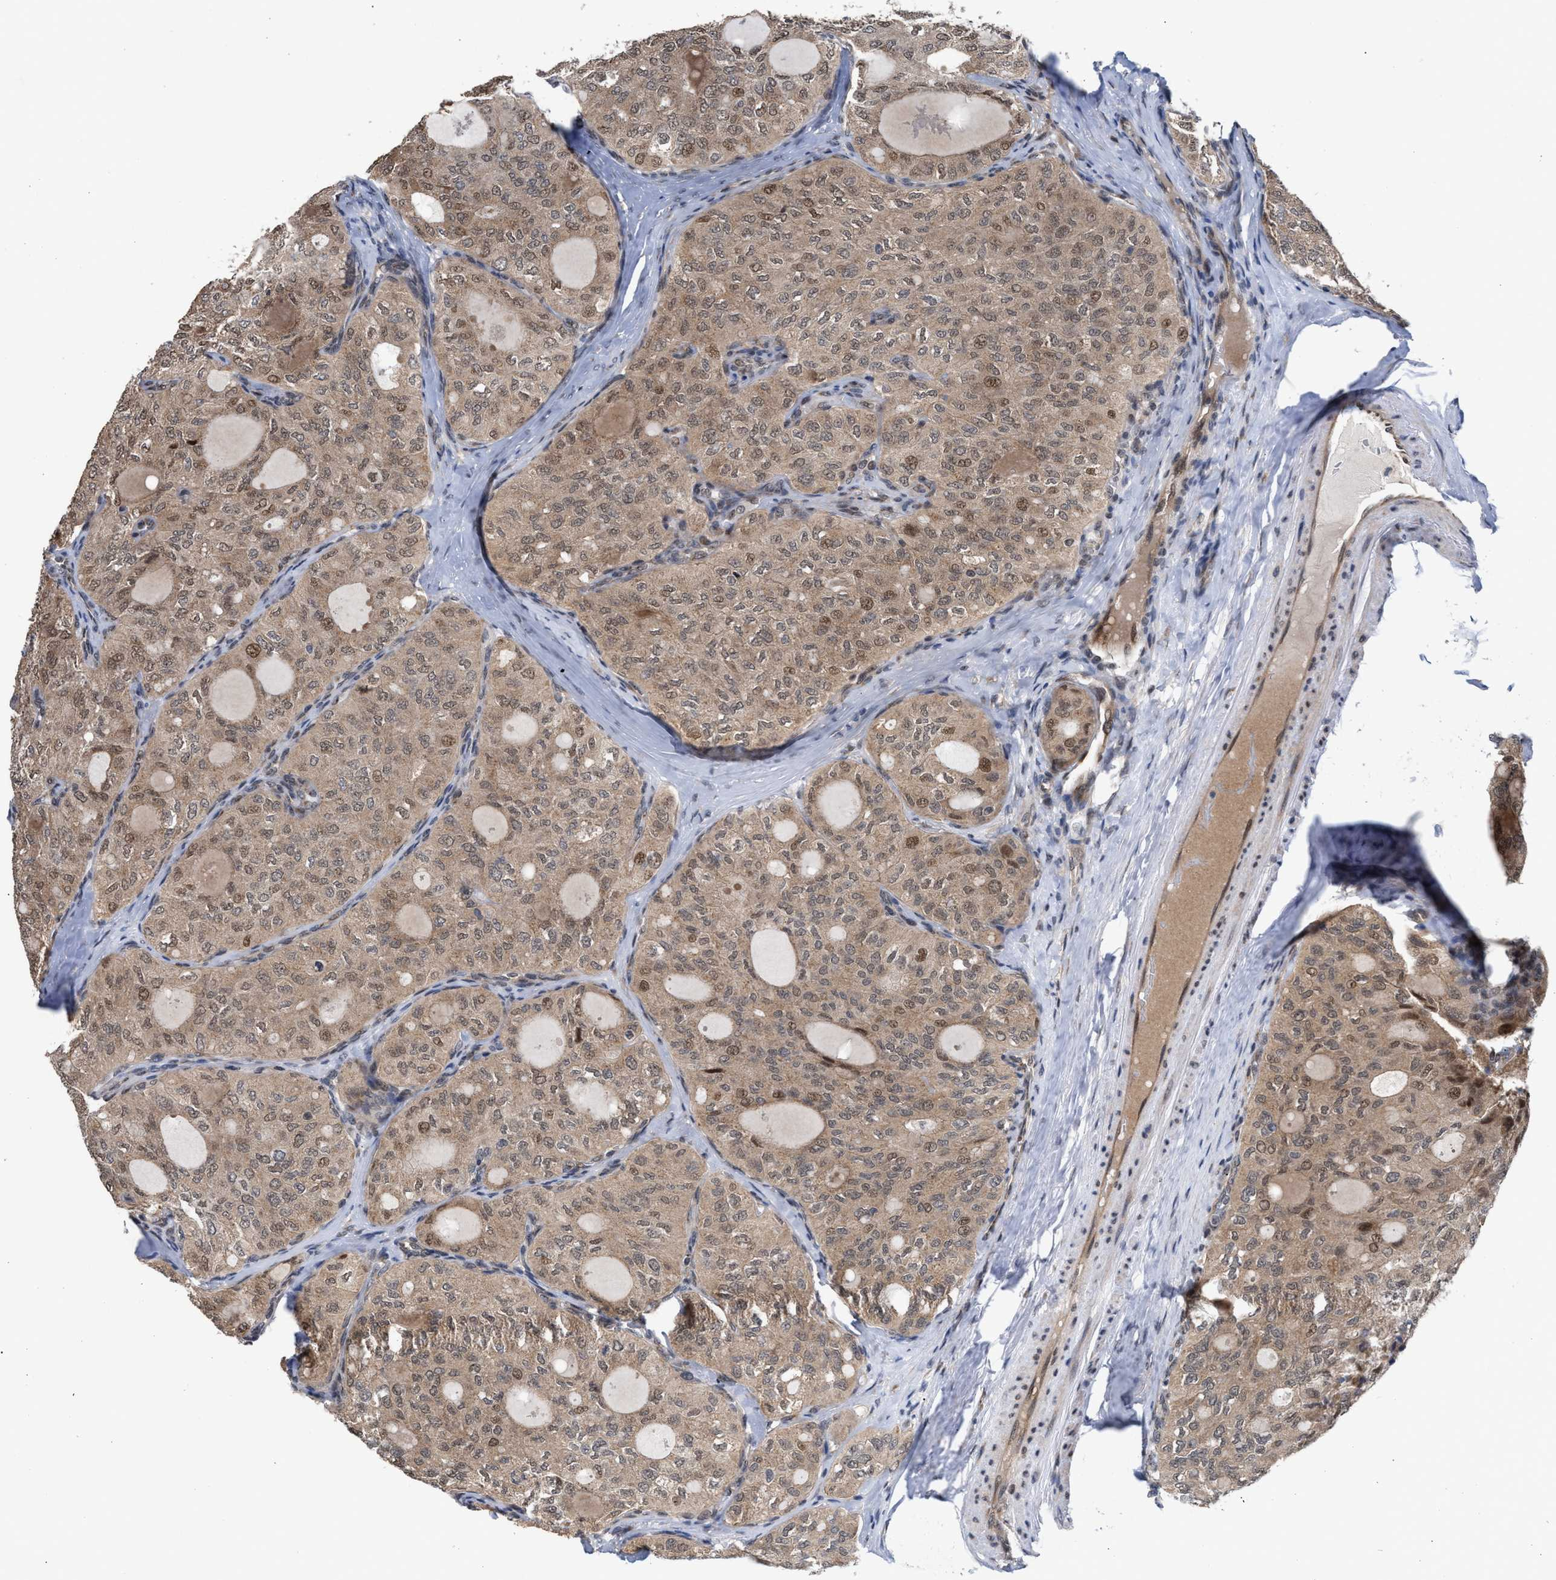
{"staining": {"intensity": "weak", "quantity": ">75%", "location": "cytoplasmic/membranous"}, "tissue": "thyroid cancer", "cell_type": "Tumor cells", "image_type": "cancer", "snomed": [{"axis": "morphology", "description": "Follicular adenoma carcinoma, NOS"}, {"axis": "topography", "description": "Thyroid gland"}], "caption": "IHC staining of thyroid follicular adenoma carcinoma, which displays low levels of weak cytoplasmic/membranous staining in approximately >75% of tumor cells indicating weak cytoplasmic/membranous protein positivity. The staining was performed using DAB (brown) for protein detection and nuclei were counterstained in hematoxylin (blue).", "gene": "MKNK2", "patient": {"sex": "male", "age": 75}}